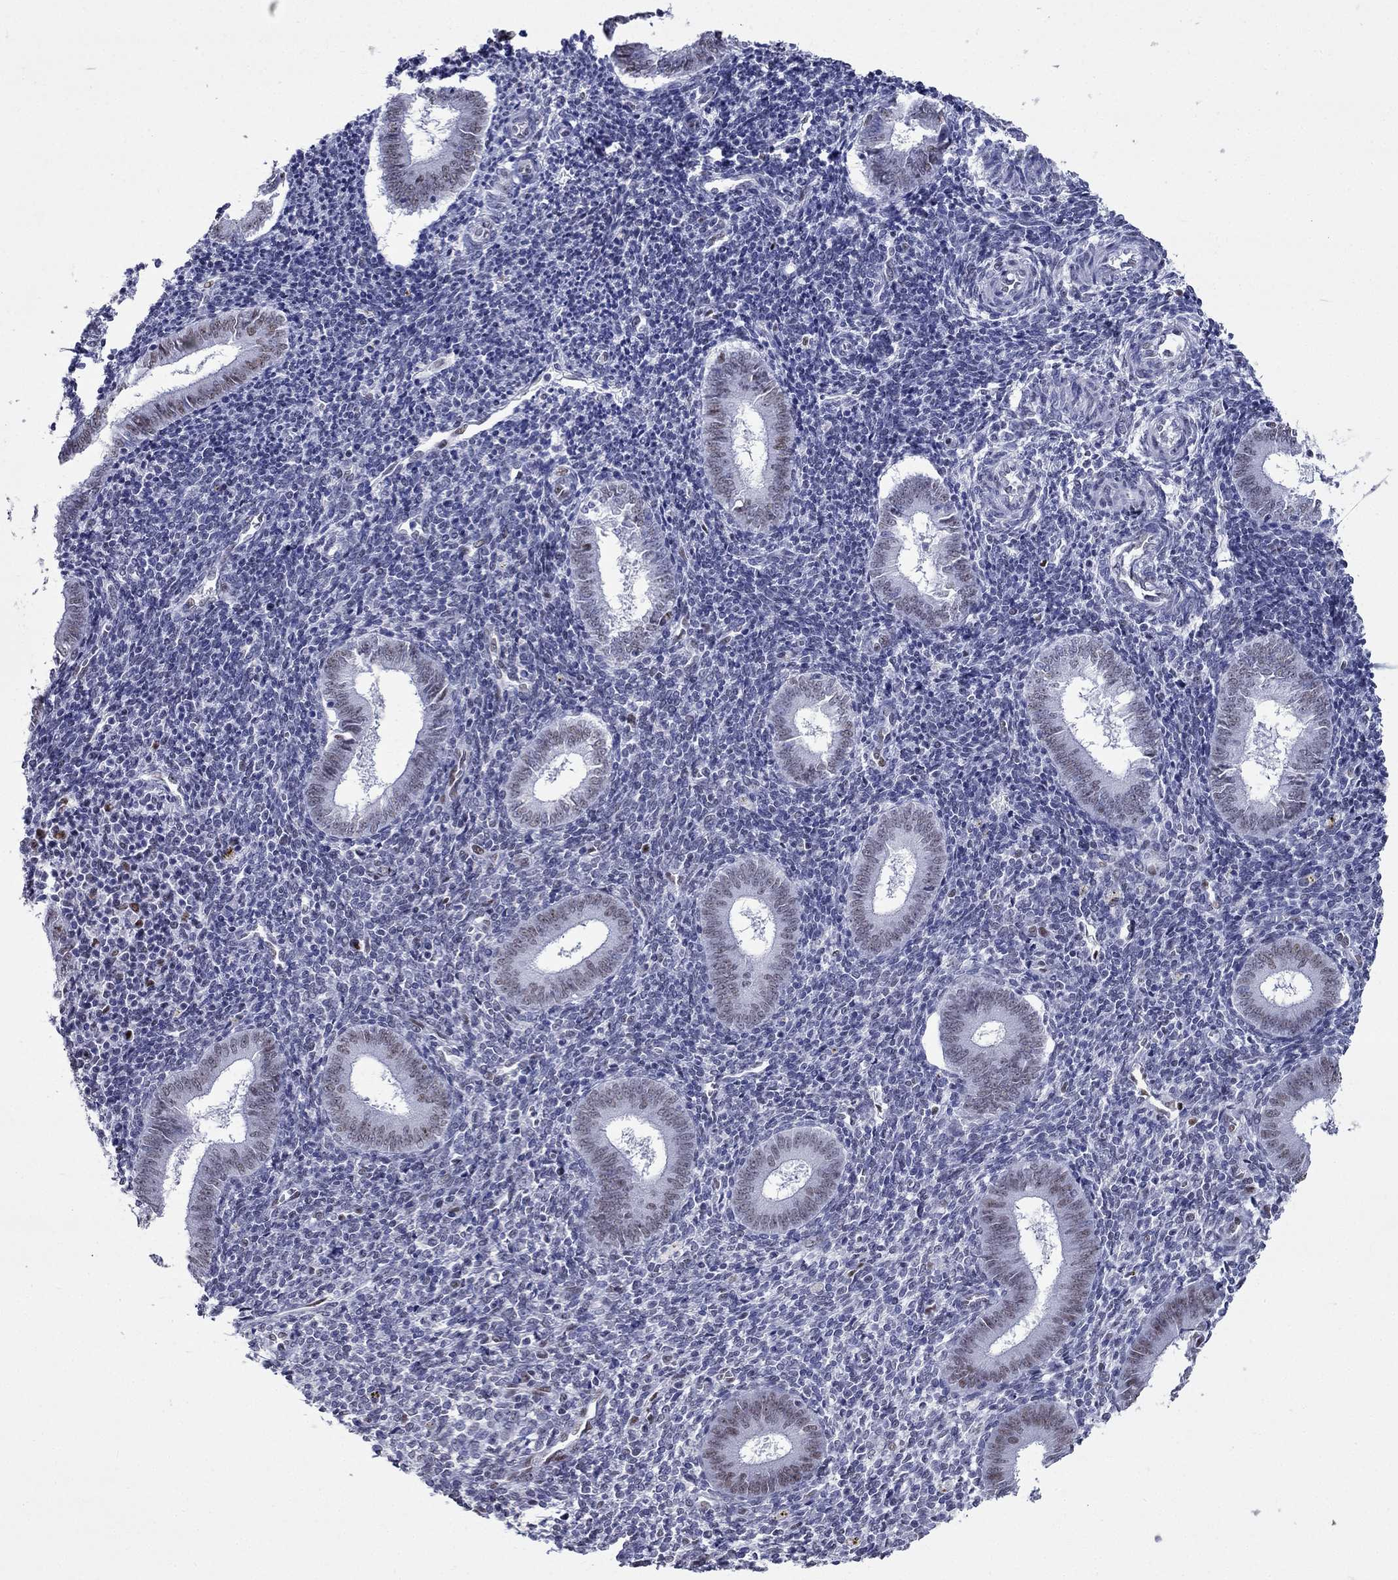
{"staining": {"intensity": "negative", "quantity": "none", "location": "none"}, "tissue": "endometrium", "cell_type": "Cells in endometrial stroma", "image_type": "normal", "snomed": [{"axis": "morphology", "description": "Normal tissue, NOS"}, {"axis": "topography", "description": "Endometrium"}], "caption": "Immunohistochemistry micrograph of benign human endometrium stained for a protein (brown), which demonstrates no expression in cells in endometrial stroma.", "gene": "PPM1G", "patient": {"sex": "female", "age": 25}}